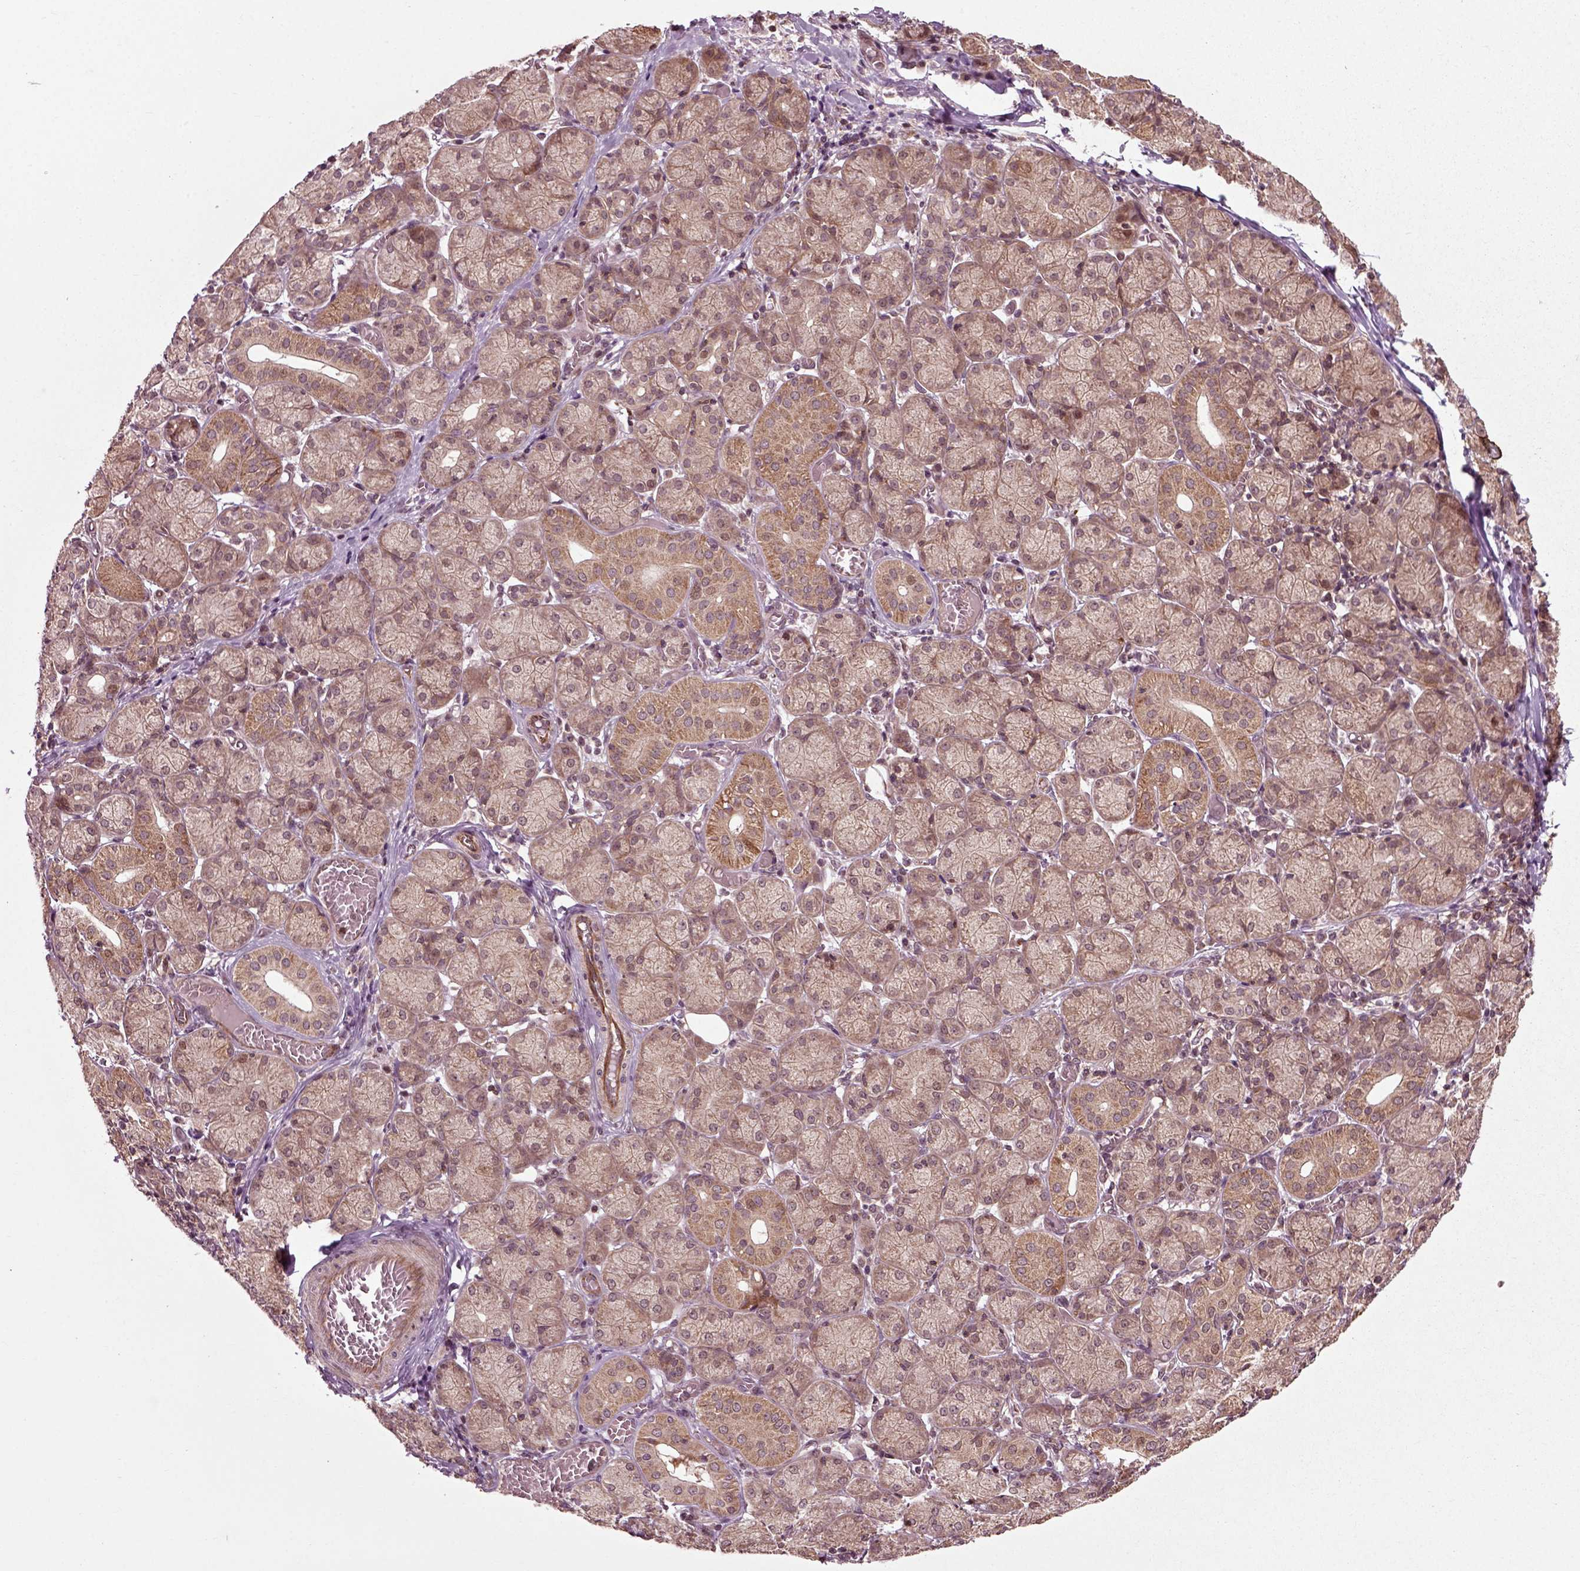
{"staining": {"intensity": "moderate", "quantity": "<25%", "location": "cytoplasmic/membranous"}, "tissue": "salivary gland", "cell_type": "Glandular cells", "image_type": "normal", "snomed": [{"axis": "morphology", "description": "Normal tissue, NOS"}, {"axis": "topography", "description": "Salivary gland"}, {"axis": "topography", "description": "Peripheral nerve tissue"}], "caption": "Glandular cells demonstrate low levels of moderate cytoplasmic/membranous staining in about <25% of cells in benign human salivary gland. (DAB IHC, brown staining for protein, blue staining for nuclei).", "gene": "PLCD3", "patient": {"sex": "female", "age": 24}}